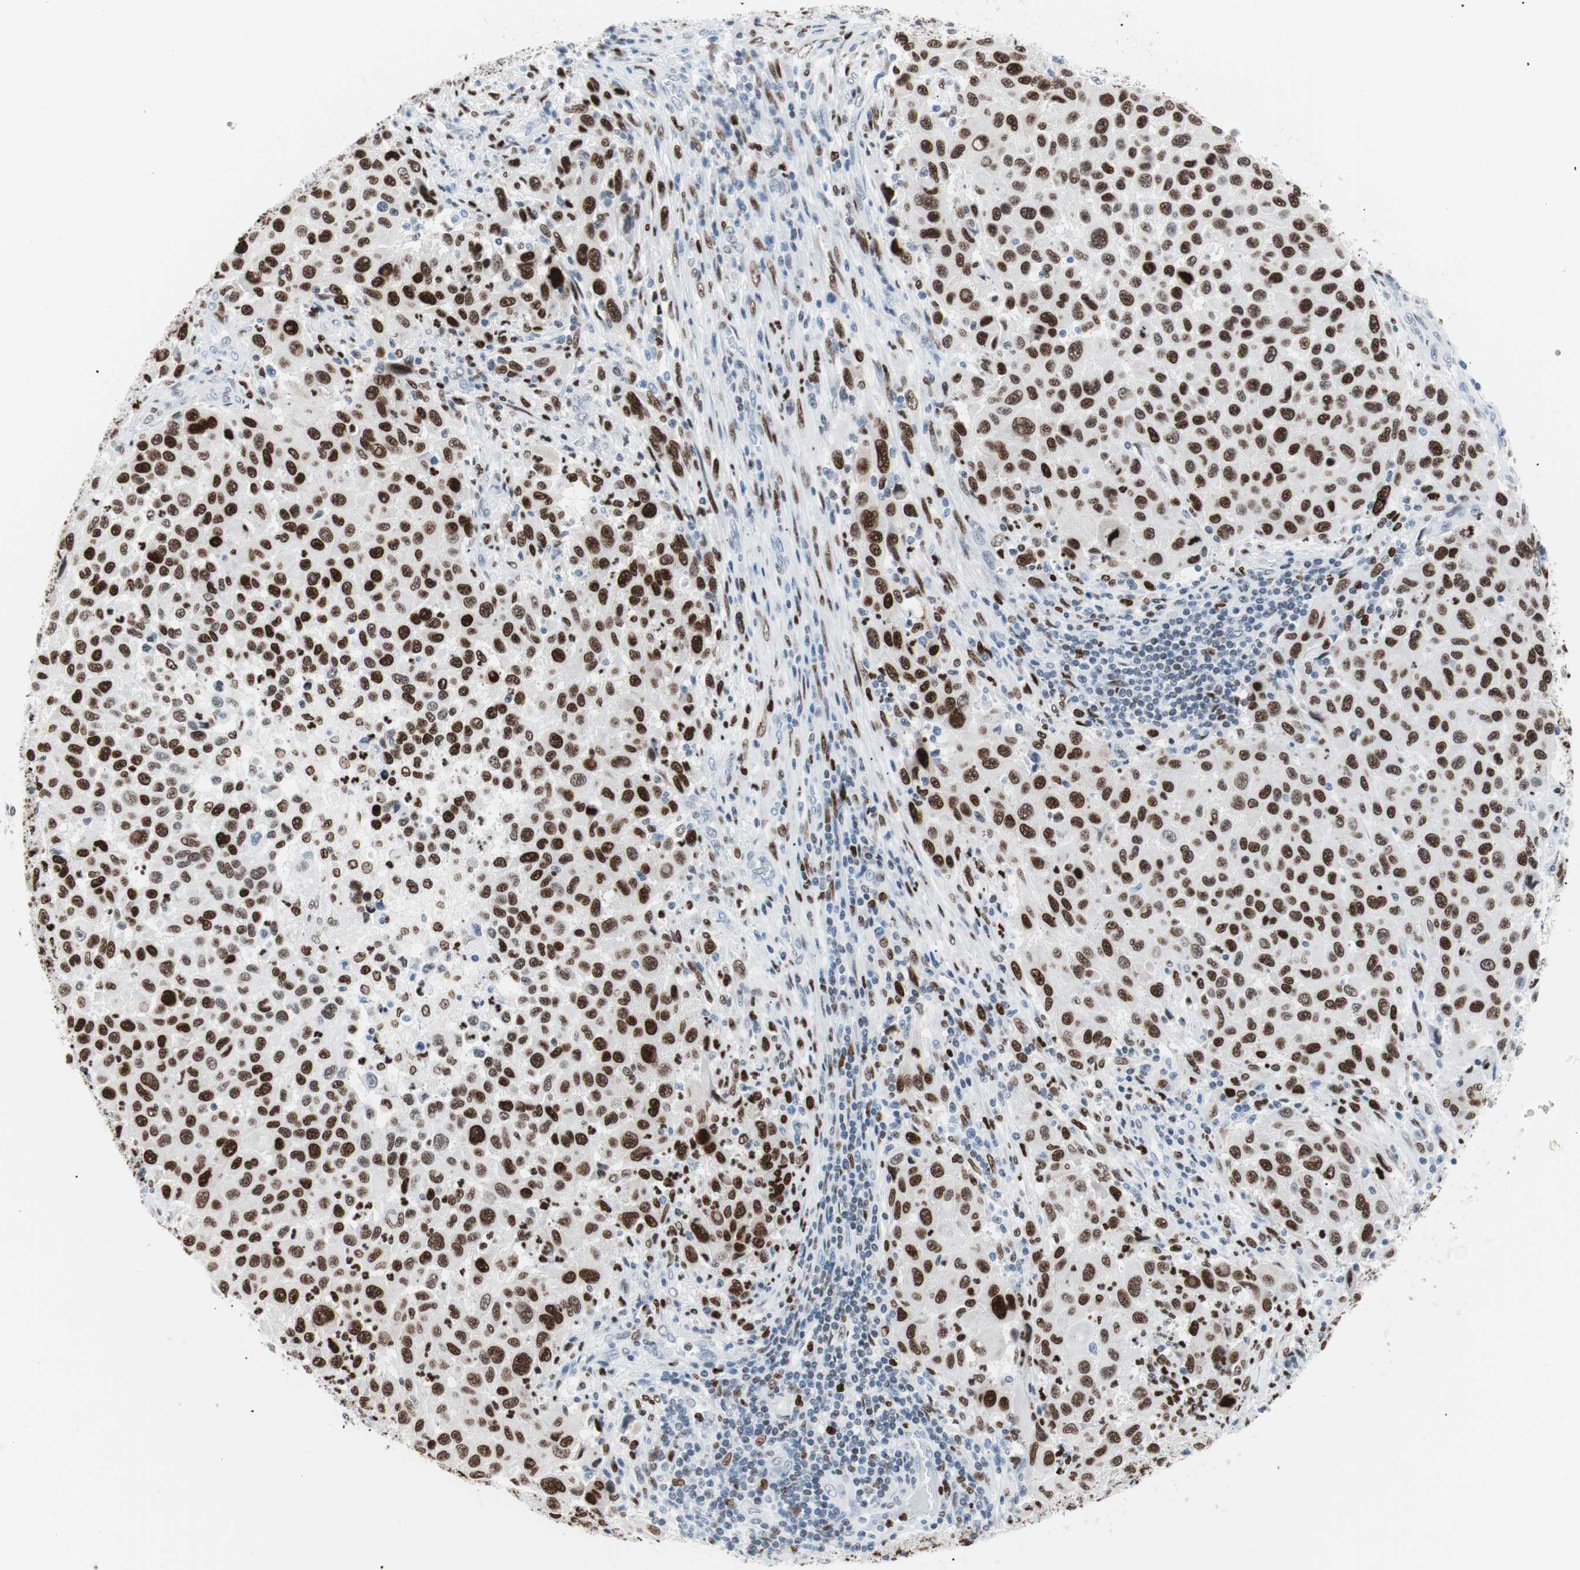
{"staining": {"intensity": "strong", "quantity": ">75%", "location": "nuclear"}, "tissue": "melanoma", "cell_type": "Tumor cells", "image_type": "cancer", "snomed": [{"axis": "morphology", "description": "Malignant melanoma, Metastatic site"}, {"axis": "topography", "description": "Lymph node"}], "caption": "This histopathology image shows IHC staining of human melanoma, with high strong nuclear positivity in approximately >75% of tumor cells.", "gene": "CEBPB", "patient": {"sex": "male", "age": 61}}